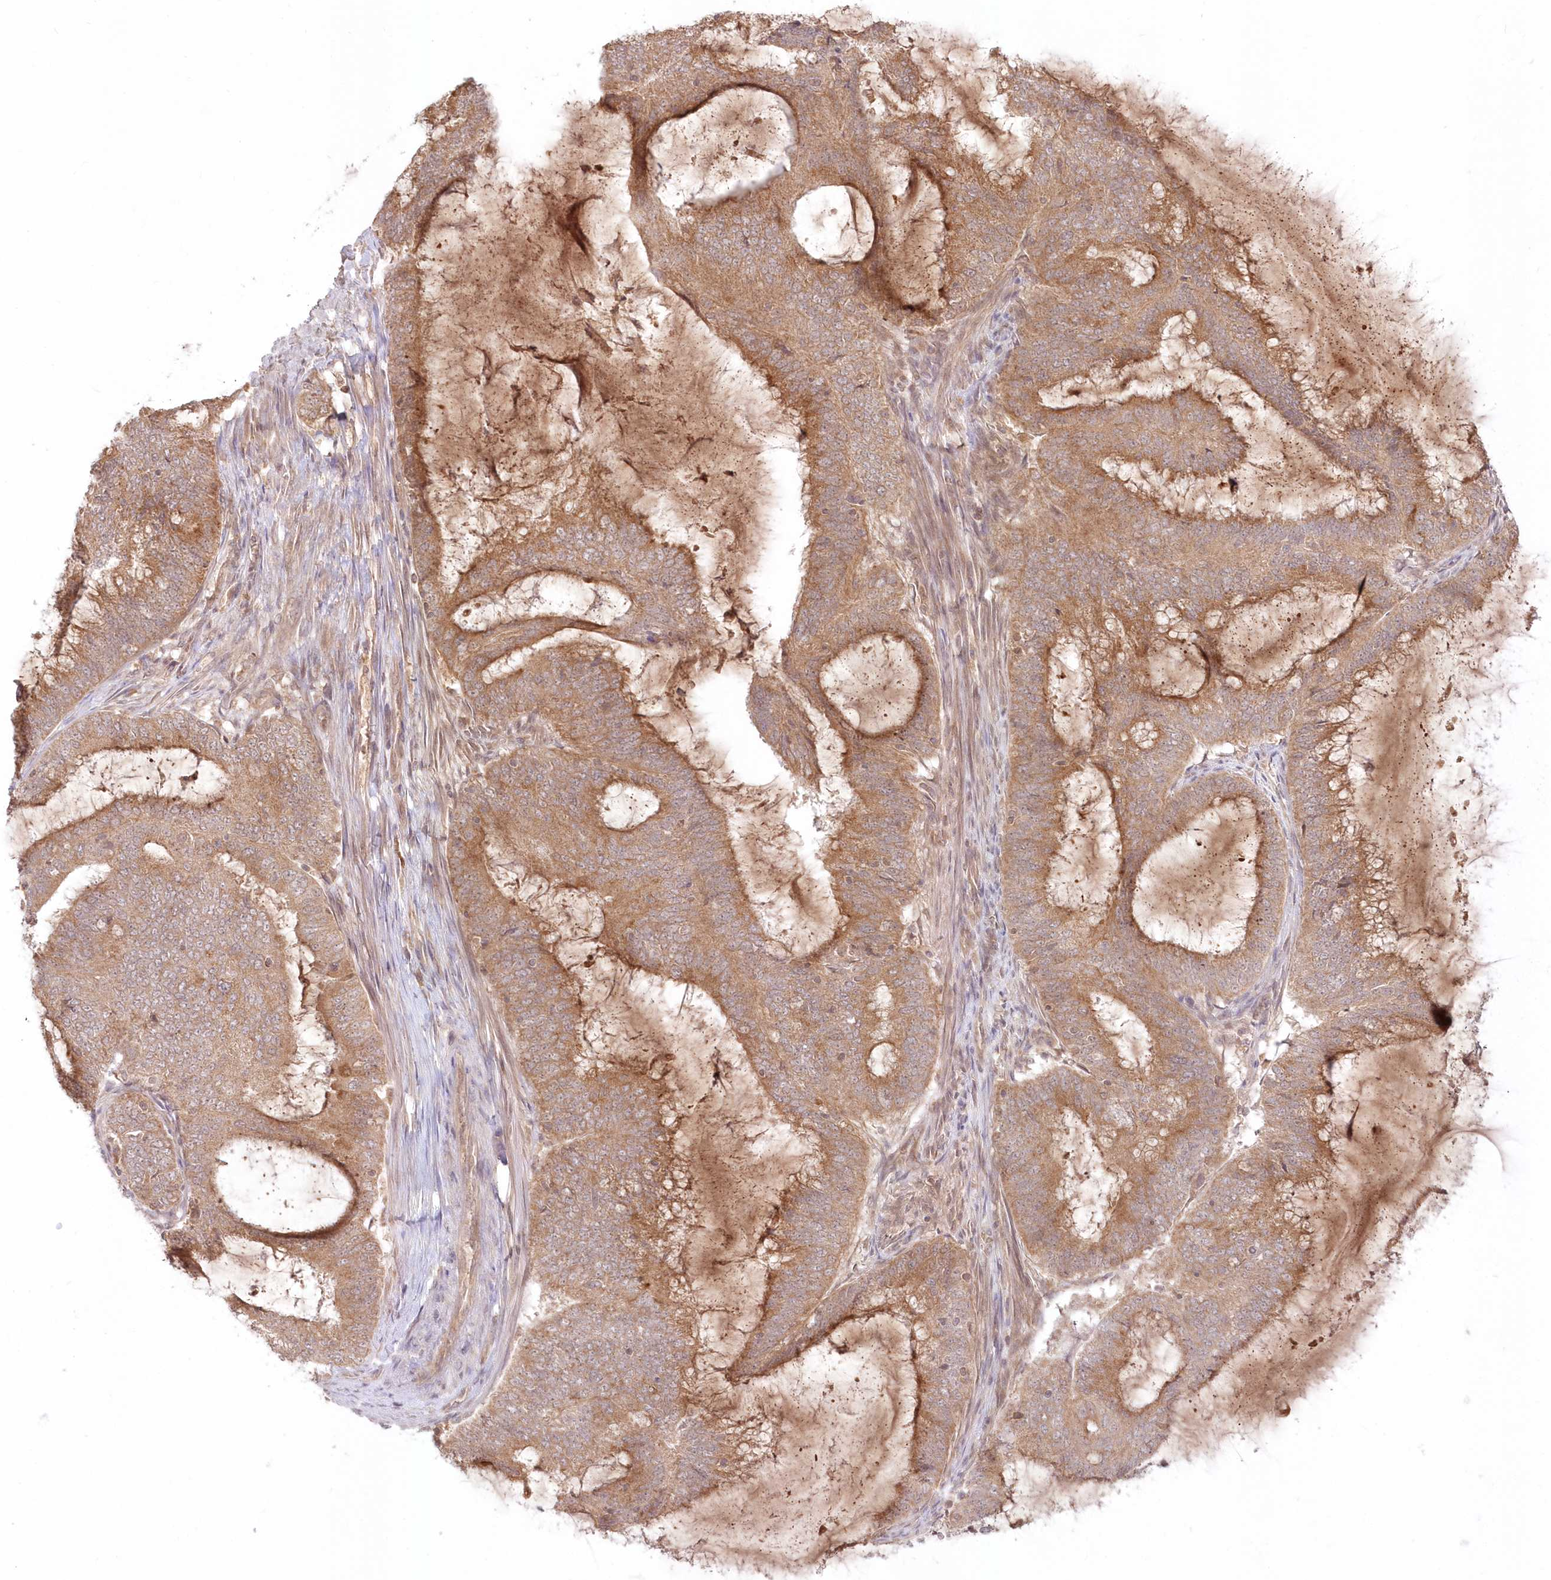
{"staining": {"intensity": "moderate", "quantity": ">75%", "location": "cytoplasmic/membranous"}, "tissue": "endometrial cancer", "cell_type": "Tumor cells", "image_type": "cancer", "snomed": [{"axis": "morphology", "description": "Adenocarcinoma, NOS"}, {"axis": "topography", "description": "Endometrium"}], "caption": "The image demonstrates immunohistochemical staining of endometrial adenocarcinoma. There is moderate cytoplasmic/membranous staining is identified in approximately >75% of tumor cells.", "gene": "MTMR3", "patient": {"sex": "female", "age": 51}}